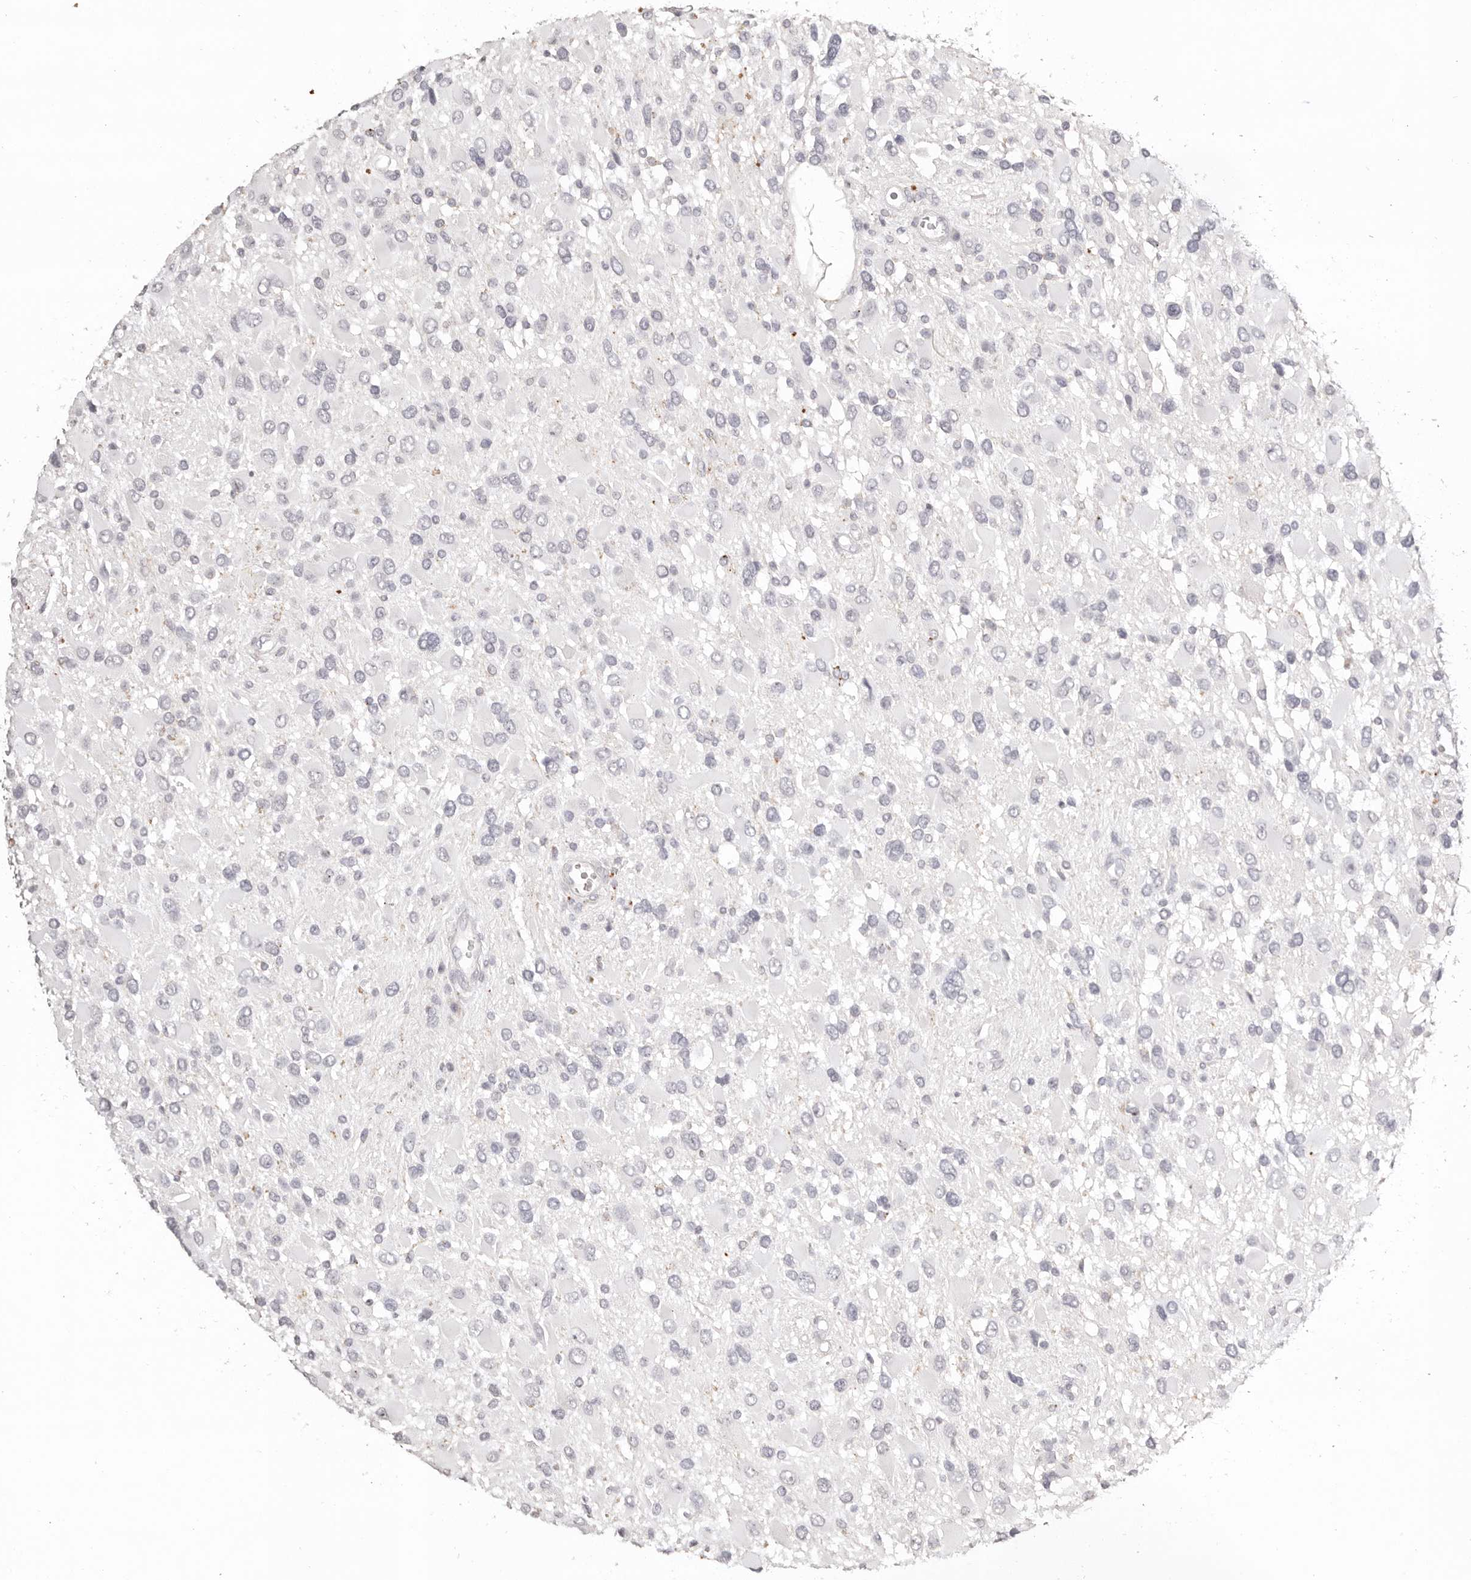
{"staining": {"intensity": "negative", "quantity": "none", "location": "none"}, "tissue": "glioma", "cell_type": "Tumor cells", "image_type": "cancer", "snomed": [{"axis": "morphology", "description": "Glioma, malignant, High grade"}, {"axis": "topography", "description": "Brain"}], "caption": "Immunohistochemical staining of glioma displays no significant positivity in tumor cells.", "gene": "PCDHB6", "patient": {"sex": "male", "age": 53}}